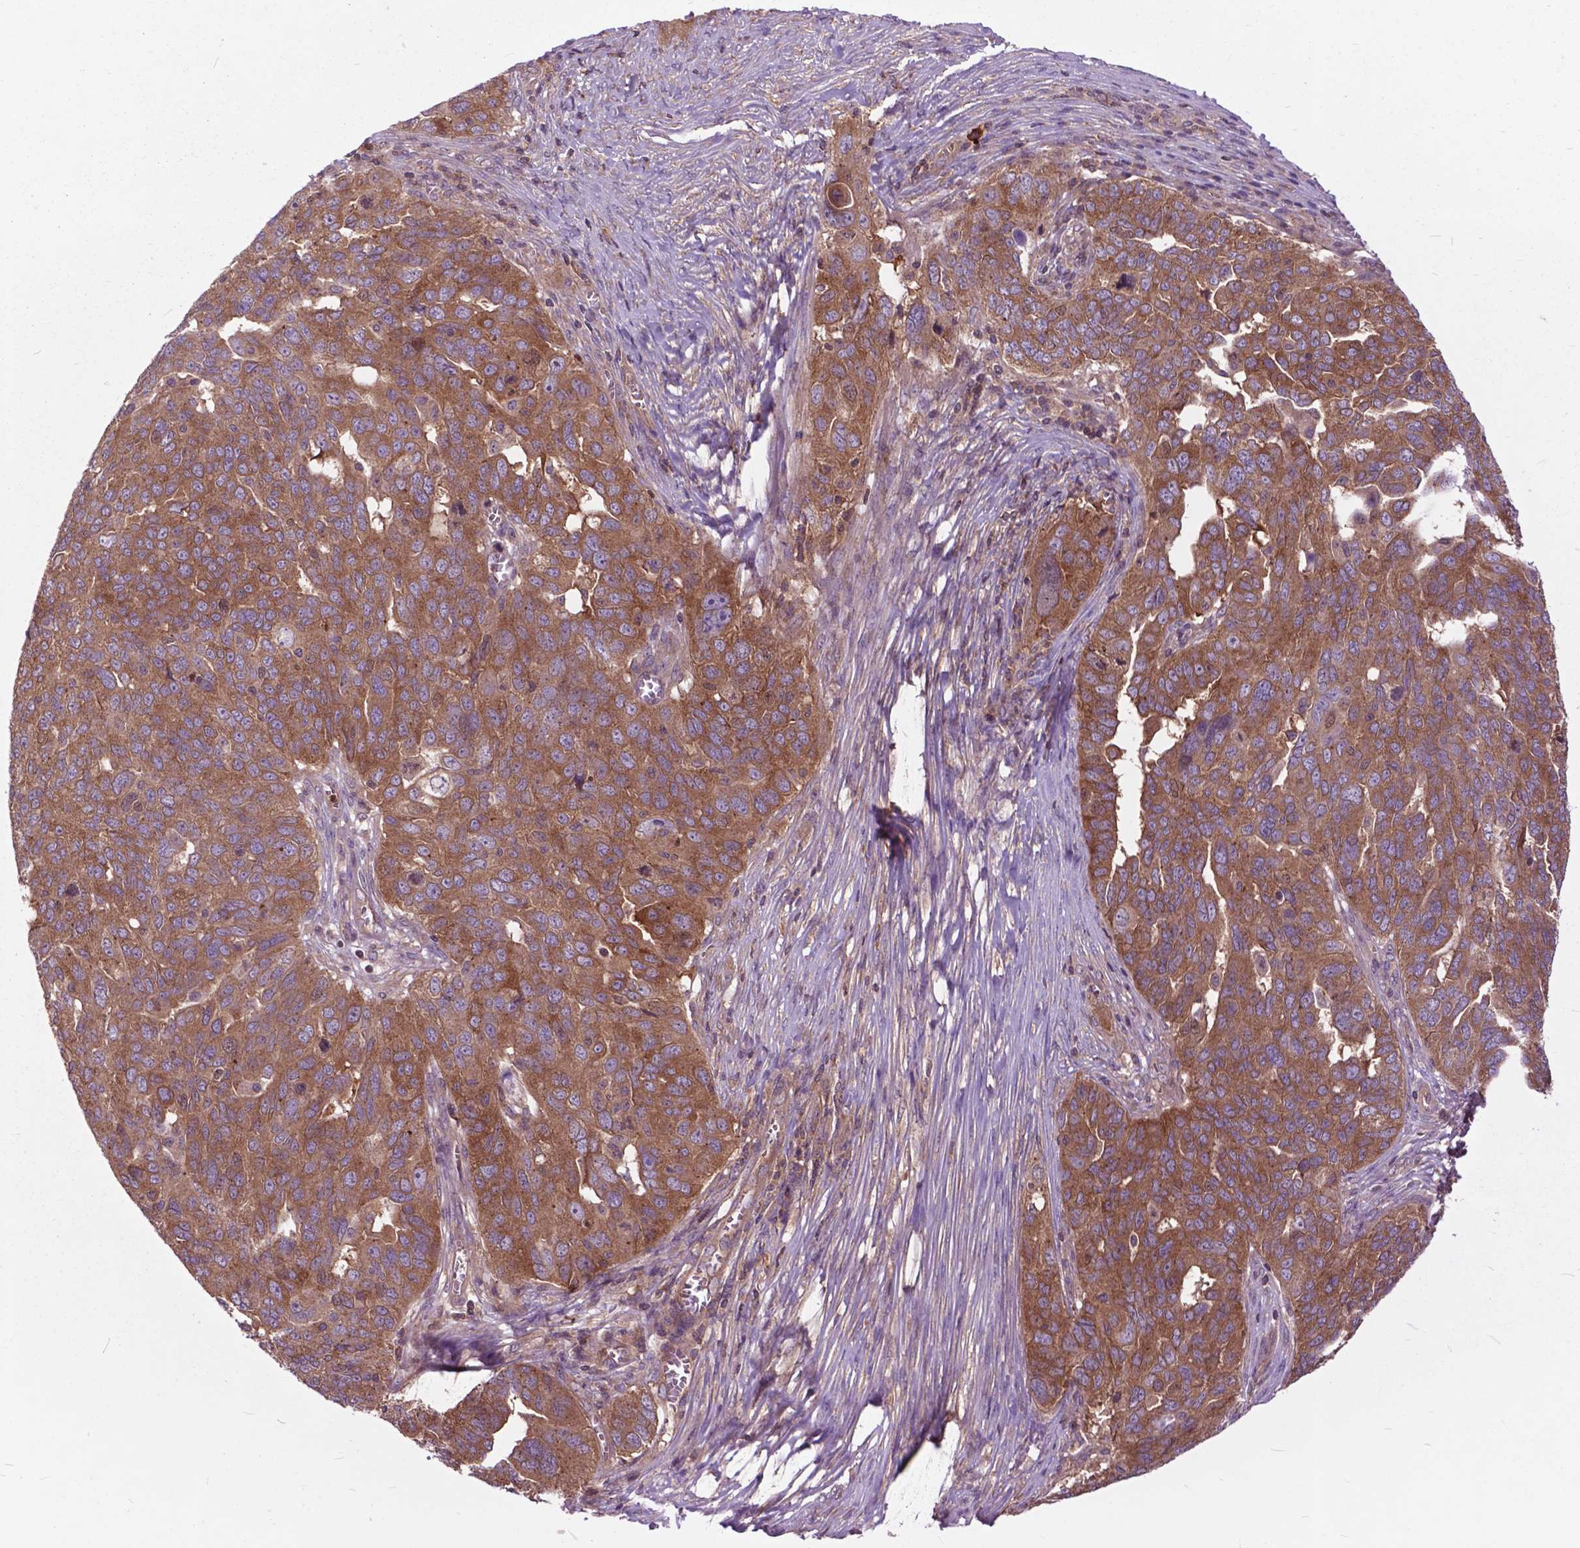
{"staining": {"intensity": "moderate", "quantity": ">75%", "location": "cytoplasmic/membranous"}, "tissue": "ovarian cancer", "cell_type": "Tumor cells", "image_type": "cancer", "snomed": [{"axis": "morphology", "description": "Carcinoma, endometroid"}, {"axis": "topography", "description": "Soft tissue"}, {"axis": "topography", "description": "Ovary"}], "caption": "Protein staining of ovarian cancer (endometroid carcinoma) tissue exhibits moderate cytoplasmic/membranous expression in about >75% of tumor cells. The staining was performed using DAB, with brown indicating positive protein expression. Nuclei are stained blue with hematoxylin.", "gene": "ARAF", "patient": {"sex": "female", "age": 52}}